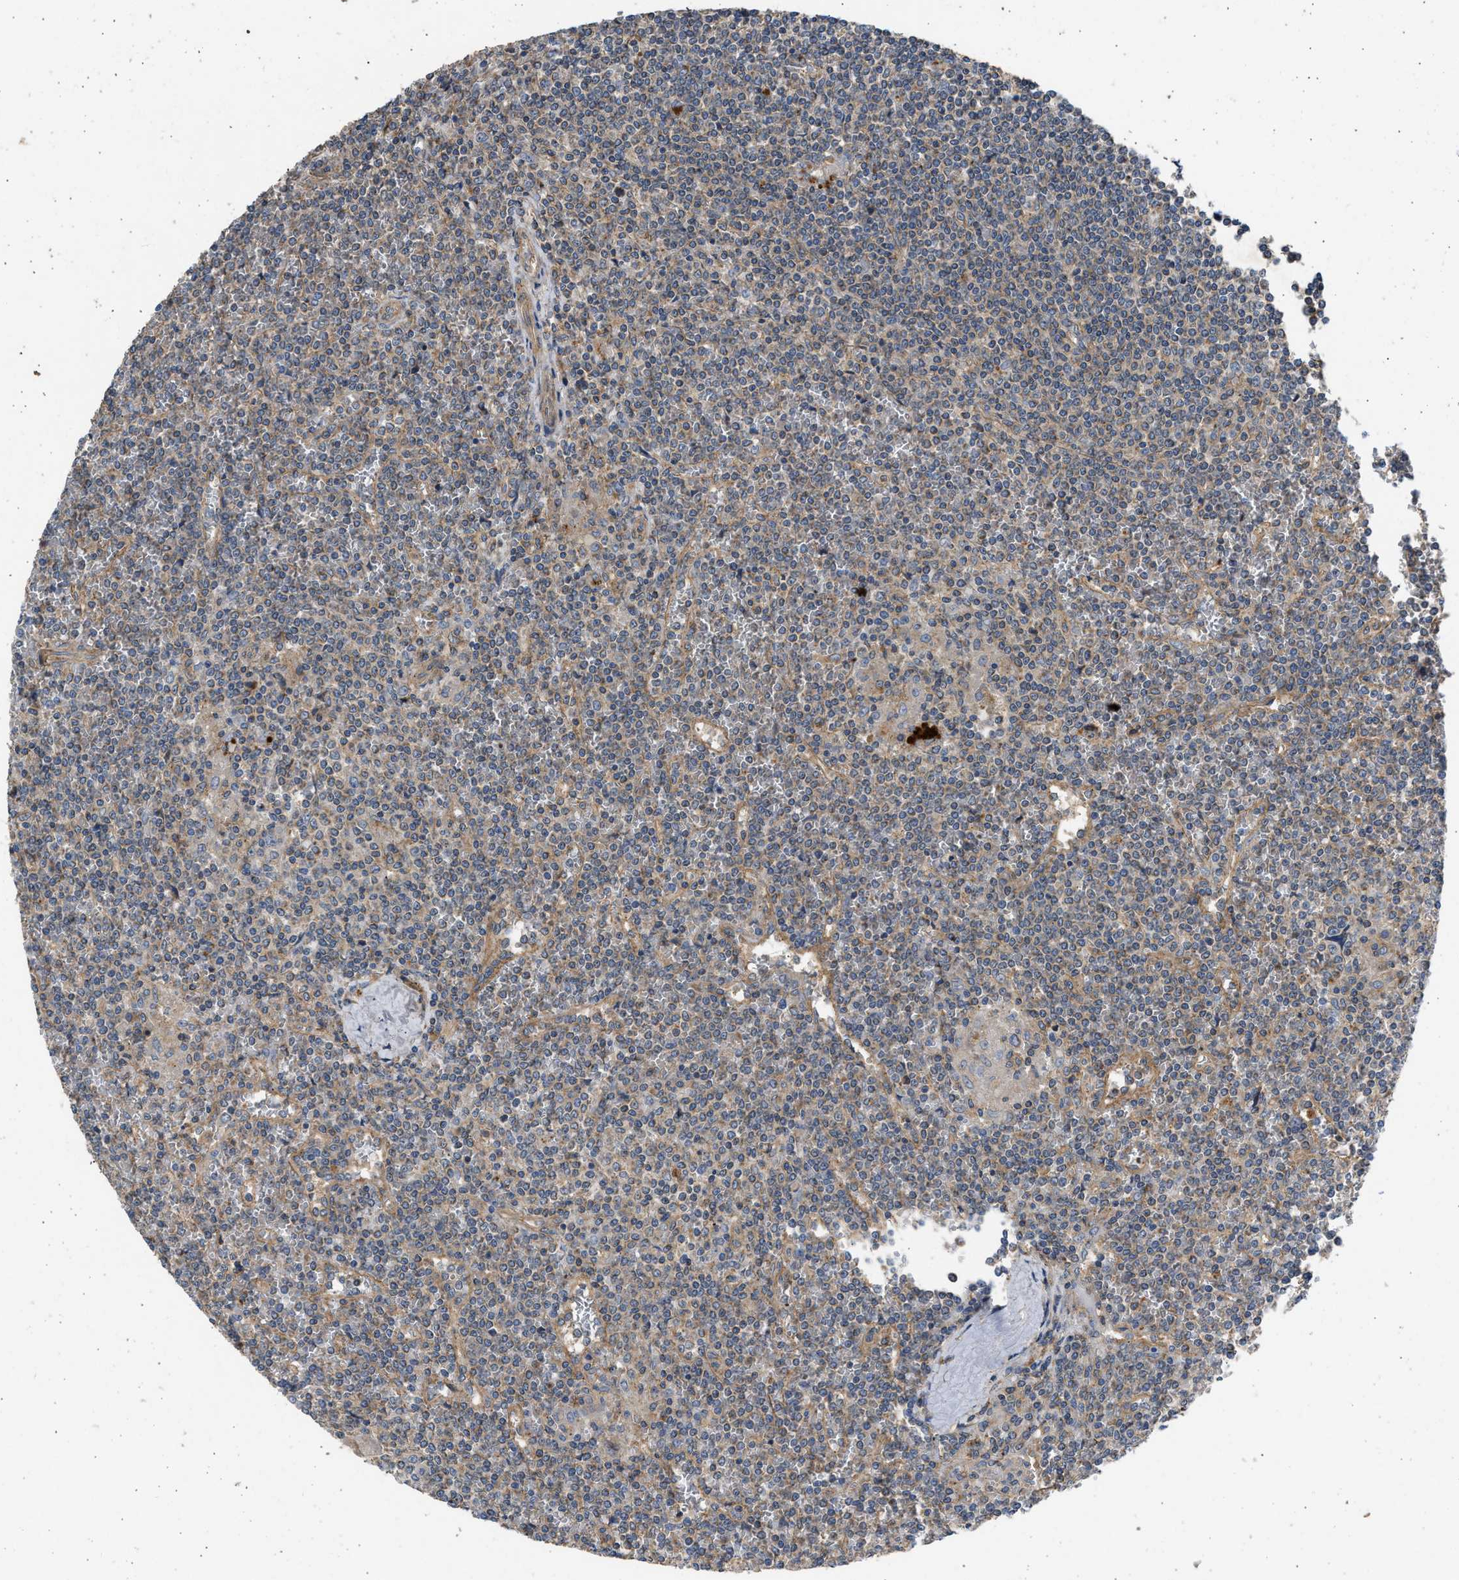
{"staining": {"intensity": "weak", "quantity": "25%-75%", "location": "cytoplasmic/membranous"}, "tissue": "lymphoma", "cell_type": "Tumor cells", "image_type": "cancer", "snomed": [{"axis": "morphology", "description": "Malignant lymphoma, non-Hodgkin's type, Low grade"}, {"axis": "topography", "description": "Spleen"}], "caption": "The image reveals immunohistochemical staining of lymphoma. There is weak cytoplasmic/membranous positivity is identified in approximately 25%-75% of tumor cells.", "gene": "CSRNP2", "patient": {"sex": "female", "age": 19}}